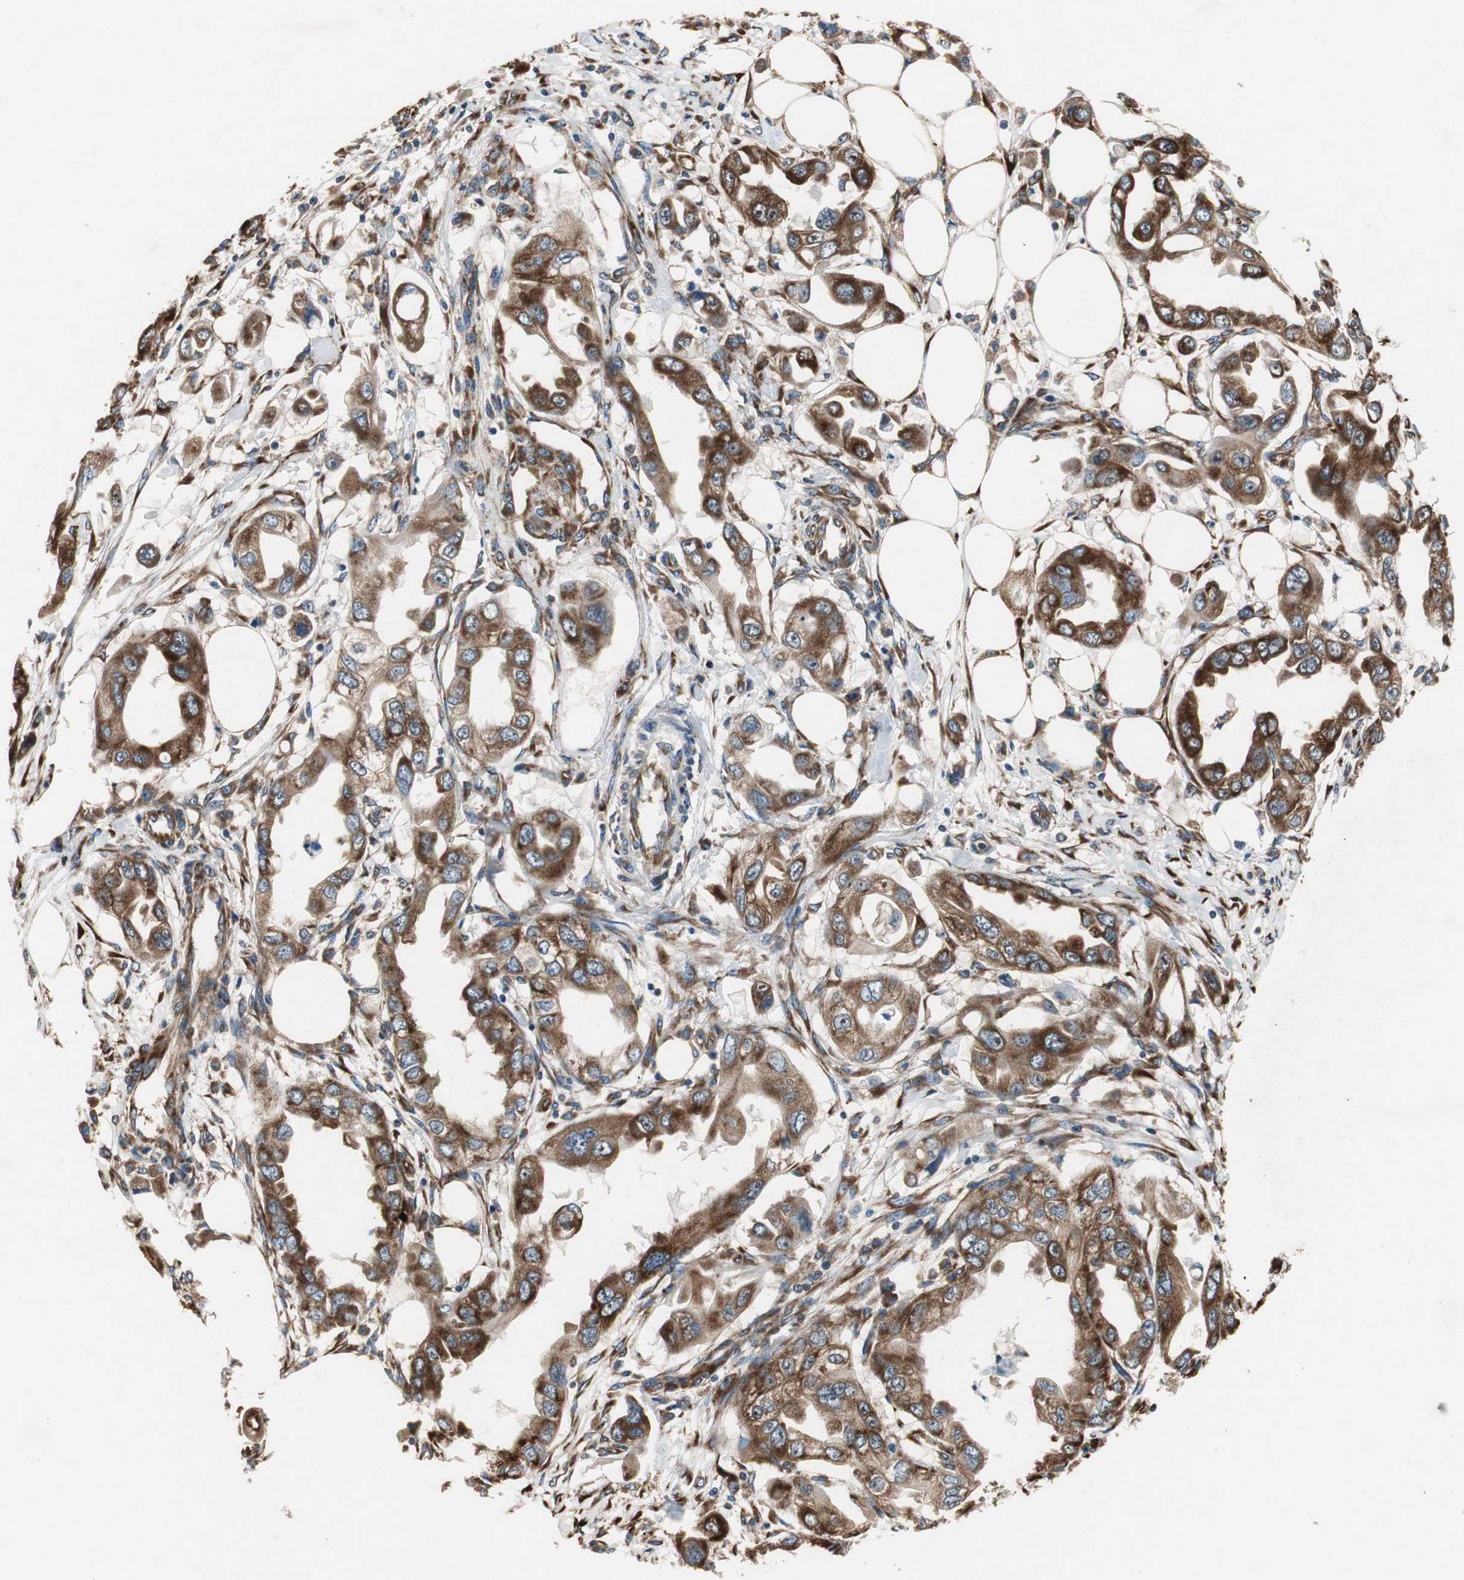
{"staining": {"intensity": "strong", "quantity": ">75%", "location": "cytoplasmic/membranous"}, "tissue": "endometrial cancer", "cell_type": "Tumor cells", "image_type": "cancer", "snomed": [{"axis": "morphology", "description": "Adenocarcinoma, NOS"}, {"axis": "topography", "description": "Endometrium"}], "caption": "Endometrial cancer stained with a brown dye reveals strong cytoplasmic/membranous positive staining in about >75% of tumor cells.", "gene": "RPL35", "patient": {"sex": "female", "age": 67}}